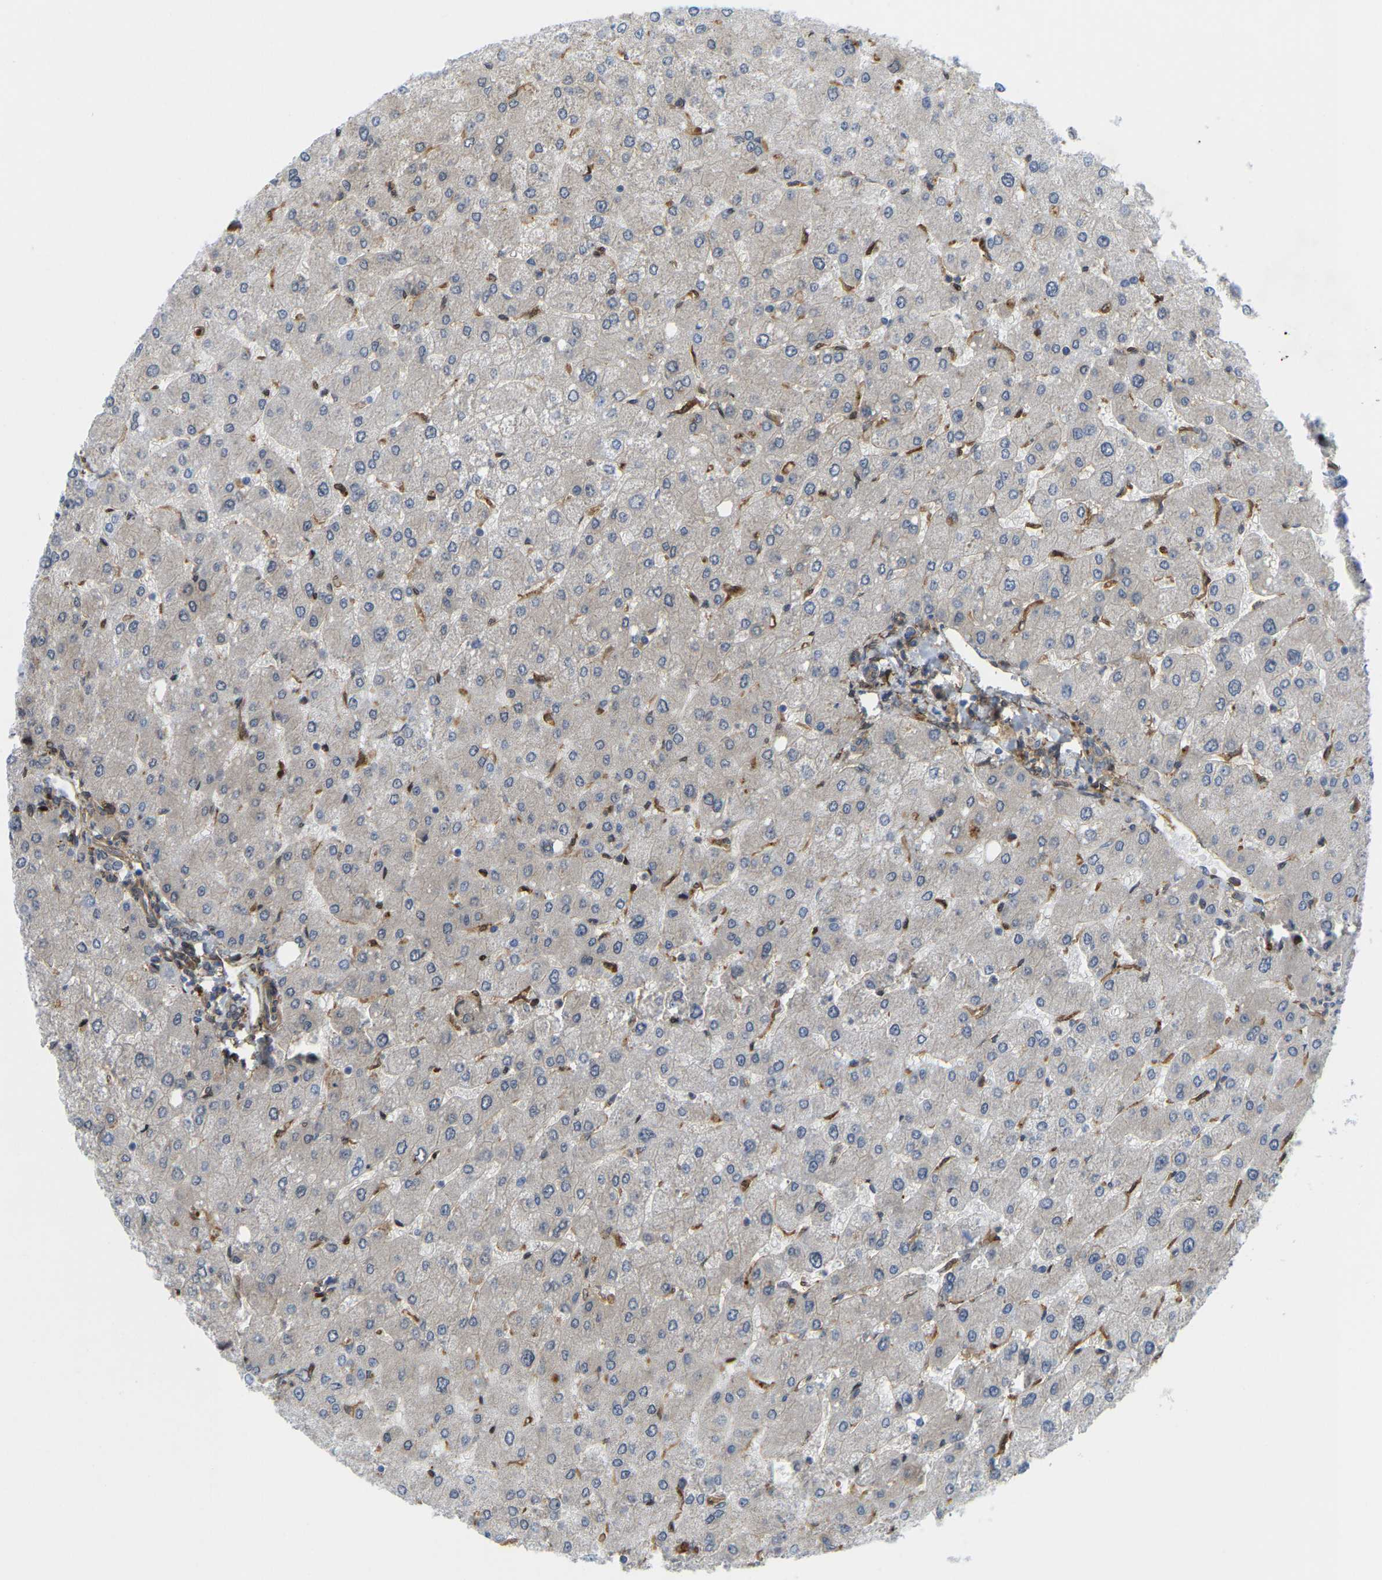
{"staining": {"intensity": "weak", "quantity": "<25%", "location": "cytoplasmic/membranous"}, "tissue": "liver", "cell_type": "Cholangiocytes", "image_type": "normal", "snomed": [{"axis": "morphology", "description": "Normal tissue, NOS"}, {"axis": "topography", "description": "Liver"}], "caption": "IHC histopathology image of benign liver: human liver stained with DAB exhibits no significant protein positivity in cholangiocytes. (DAB (3,3'-diaminobenzidine) IHC visualized using brightfield microscopy, high magnification).", "gene": "PICALM", "patient": {"sex": "male", "age": 55}}